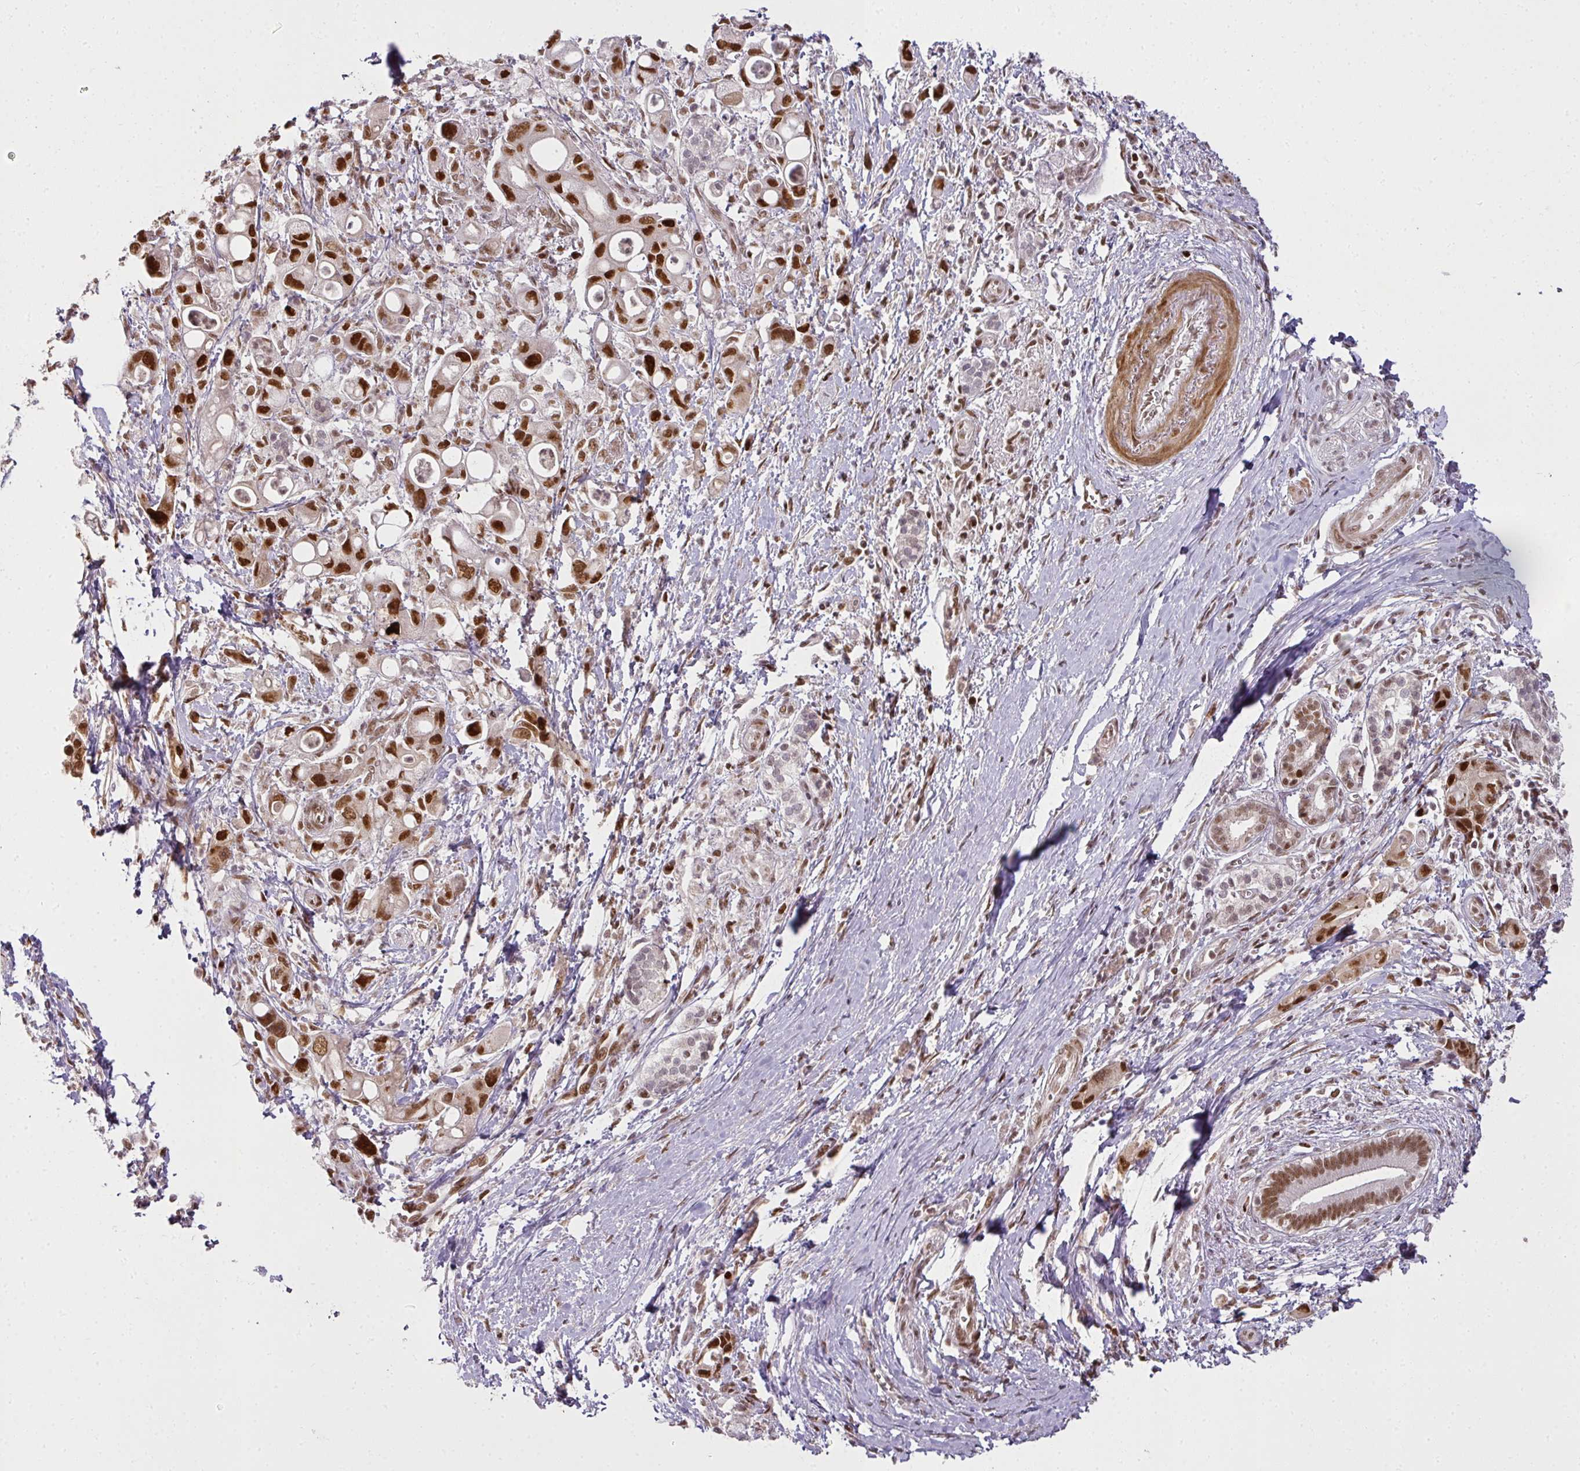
{"staining": {"intensity": "strong", "quantity": ">75%", "location": "nuclear"}, "tissue": "pancreatic cancer", "cell_type": "Tumor cells", "image_type": "cancer", "snomed": [{"axis": "morphology", "description": "Adenocarcinoma, NOS"}, {"axis": "topography", "description": "Pancreas"}], "caption": "A micrograph of pancreatic cancer (adenocarcinoma) stained for a protein reveals strong nuclear brown staining in tumor cells. The protein of interest is shown in brown color, while the nuclei are stained blue.", "gene": "GPRIN2", "patient": {"sex": "male", "age": 68}}